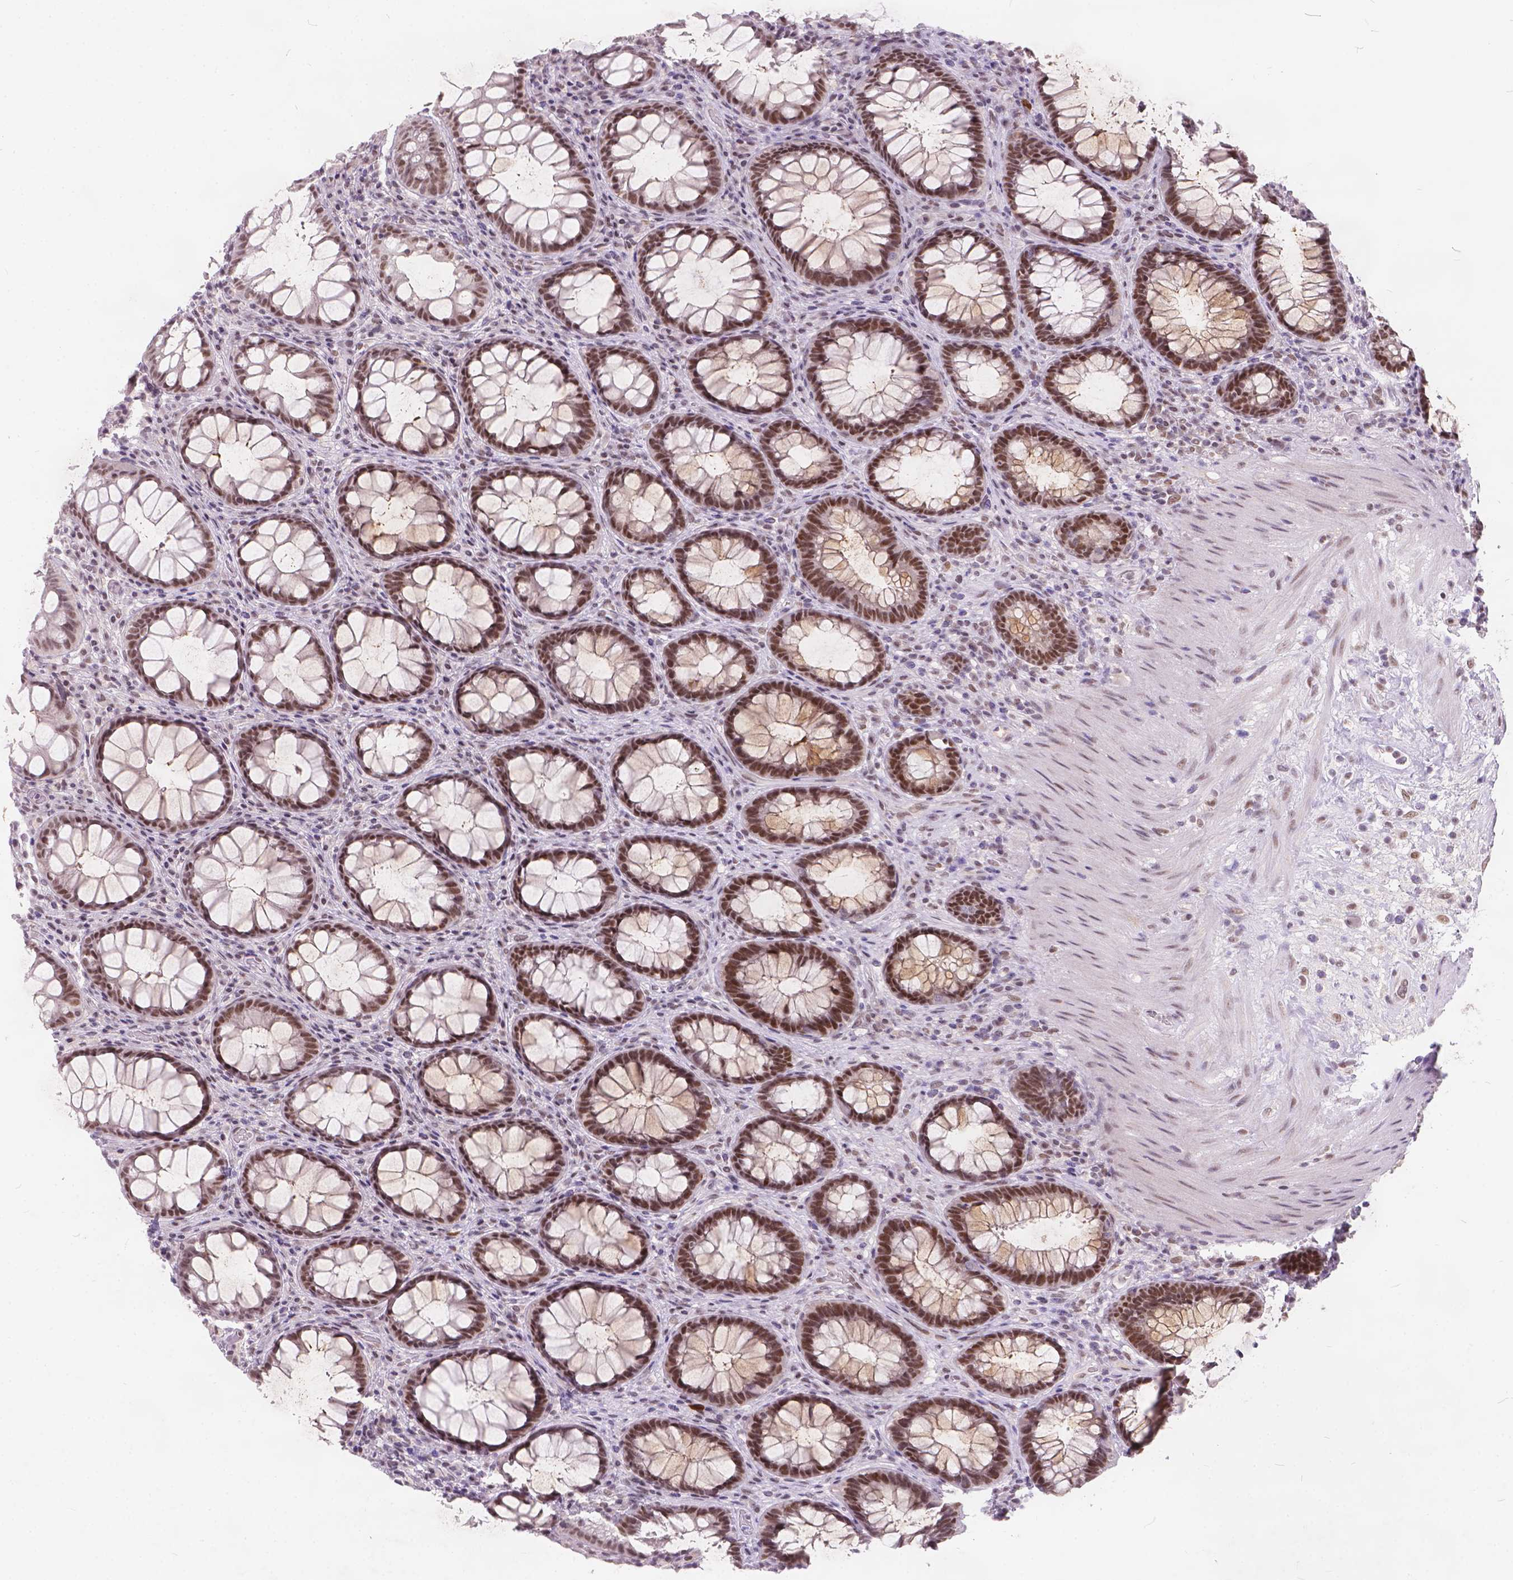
{"staining": {"intensity": "moderate", "quantity": ">75%", "location": "nuclear"}, "tissue": "rectum", "cell_type": "Glandular cells", "image_type": "normal", "snomed": [{"axis": "morphology", "description": "Normal tissue, NOS"}, {"axis": "topography", "description": "Rectum"}], "caption": "A high-resolution image shows immunohistochemistry staining of normal rectum, which reveals moderate nuclear positivity in about >75% of glandular cells.", "gene": "FAM53A", "patient": {"sex": "male", "age": 72}}